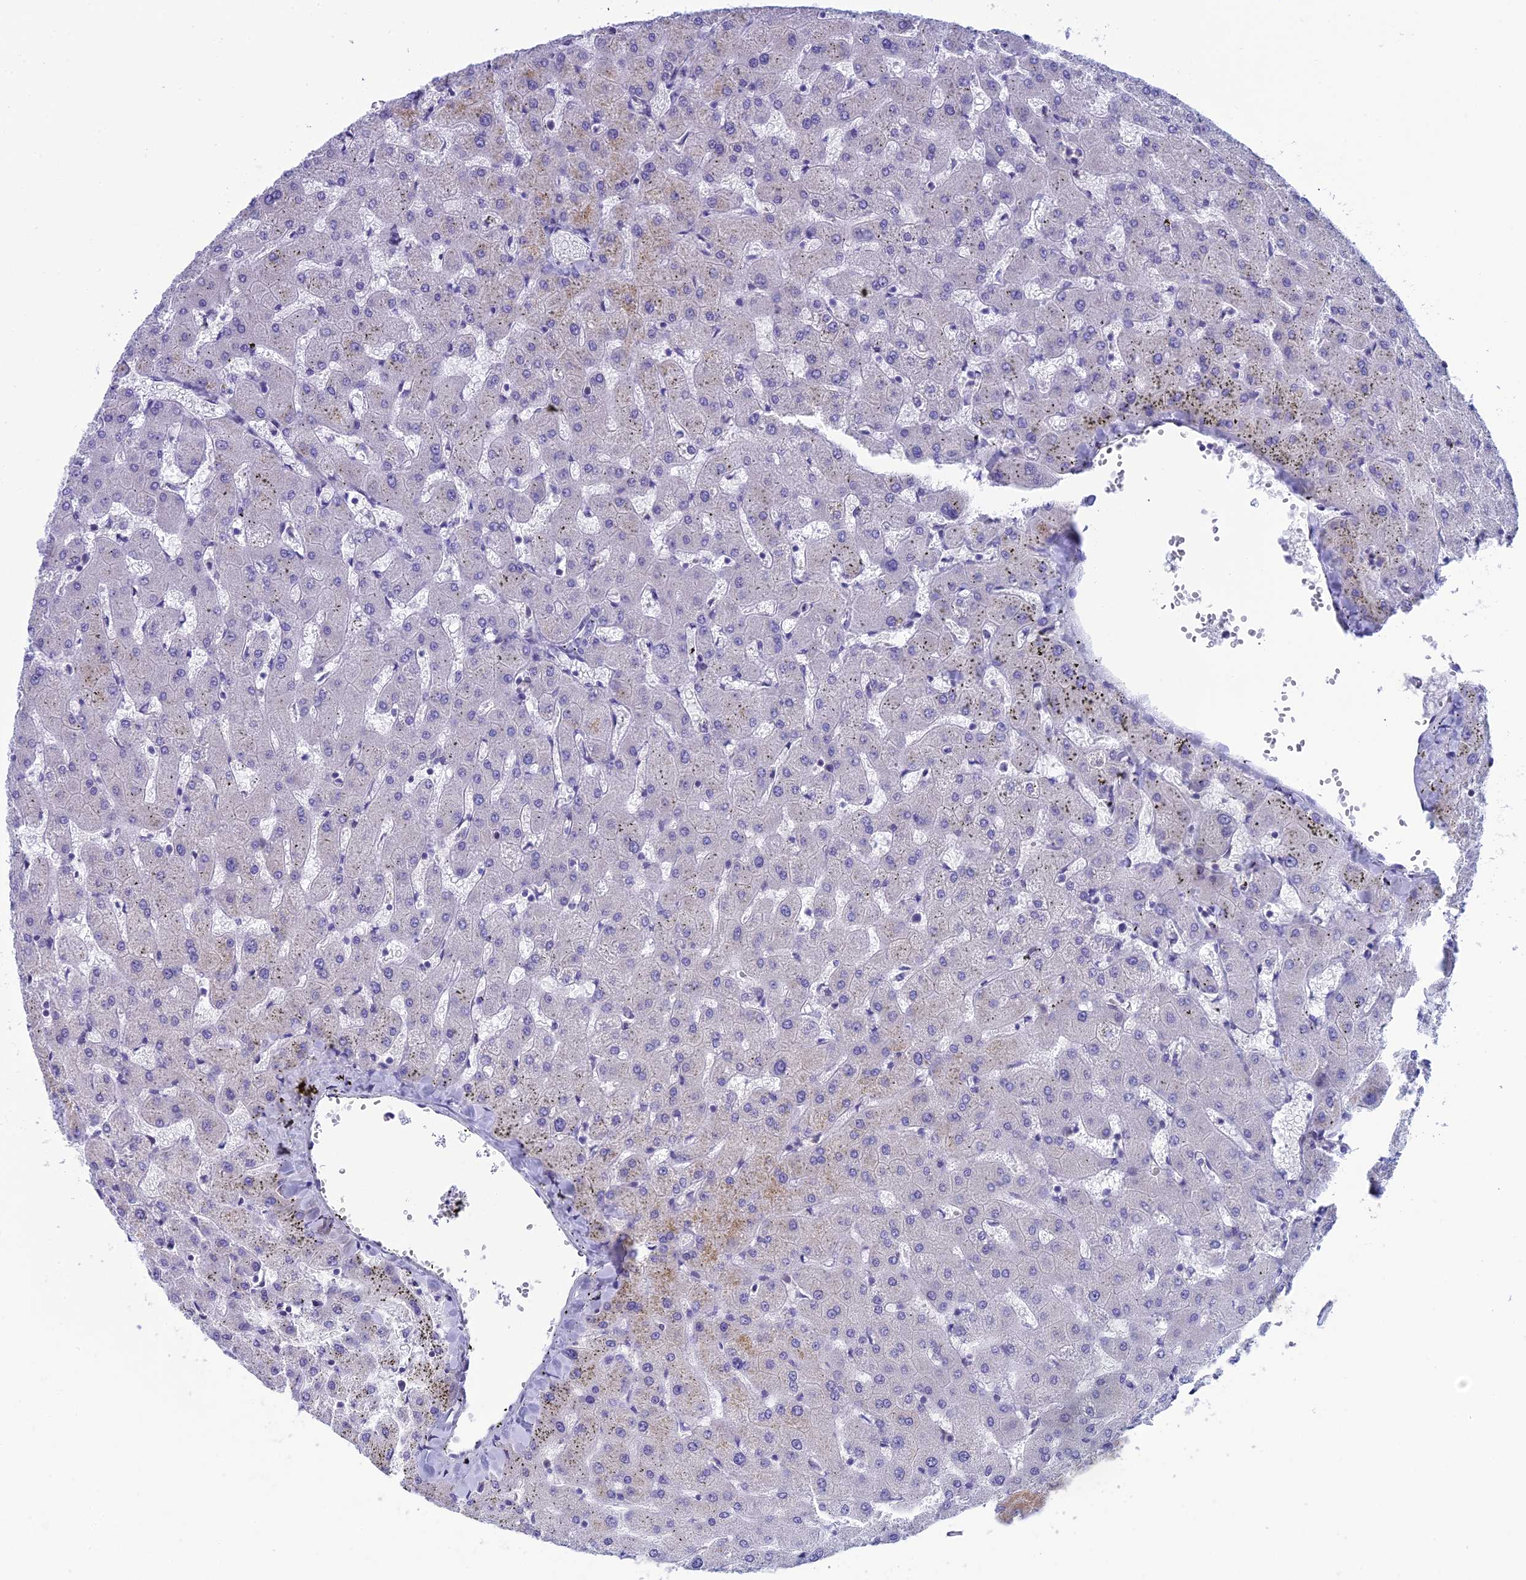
{"staining": {"intensity": "negative", "quantity": "none", "location": "none"}, "tissue": "liver", "cell_type": "Cholangiocytes", "image_type": "normal", "snomed": [{"axis": "morphology", "description": "Normal tissue, NOS"}, {"axis": "topography", "description": "Liver"}], "caption": "The image shows no significant staining in cholangiocytes of liver.", "gene": "REEP4", "patient": {"sex": "female", "age": 63}}